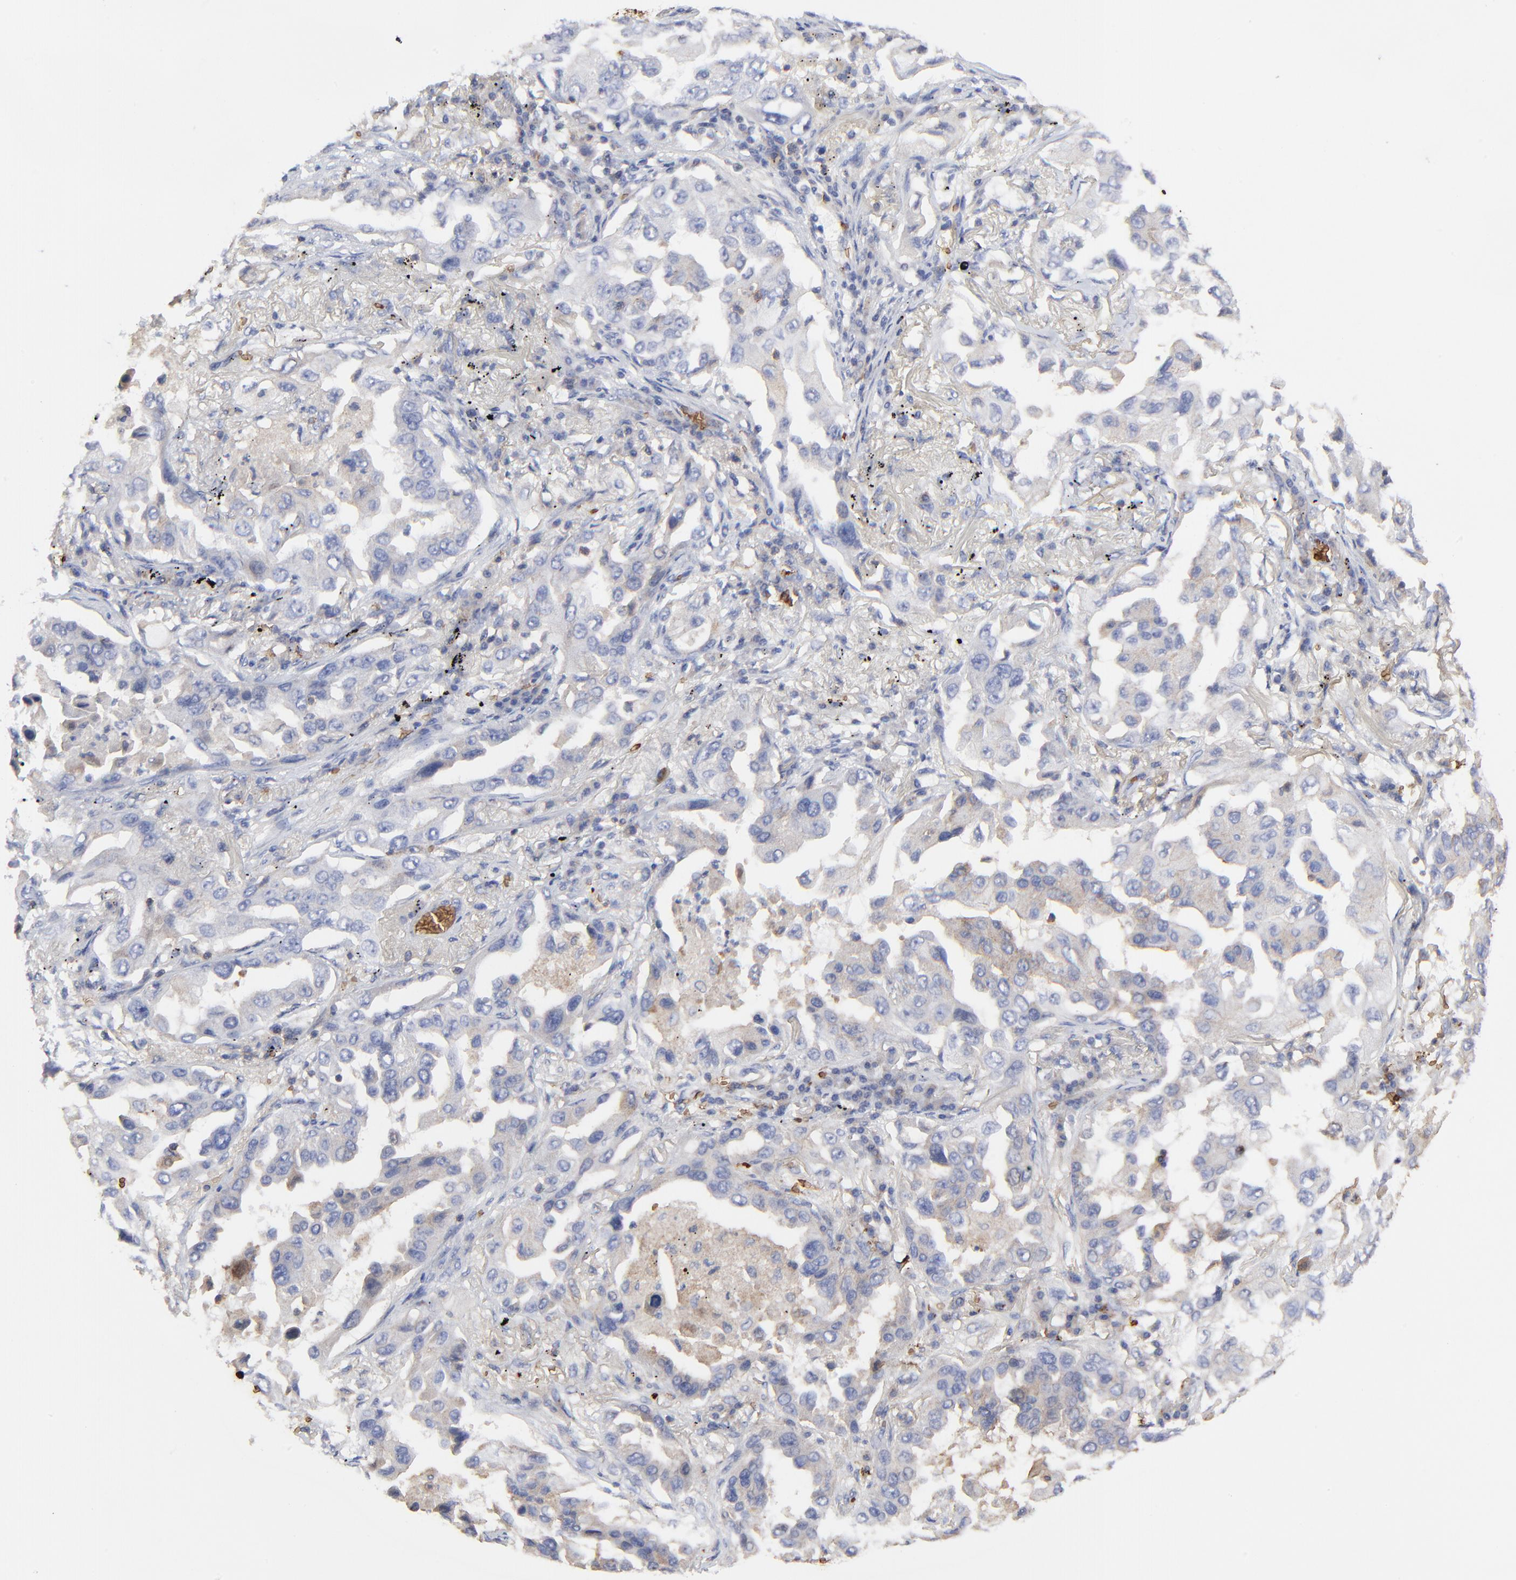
{"staining": {"intensity": "weak", "quantity": "<25%", "location": "cytoplasmic/membranous"}, "tissue": "lung cancer", "cell_type": "Tumor cells", "image_type": "cancer", "snomed": [{"axis": "morphology", "description": "Adenocarcinoma, NOS"}, {"axis": "topography", "description": "Lung"}], "caption": "IHC photomicrograph of neoplastic tissue: human lung cancer stained with DAB demonstrates no significant protein expression in tumor cells. Brightfield microscopy of immunohistochemistry stained with DAB (3,3'-diaminobenzidine) (brown) and hematoxylin (blue), captured at high magnification.", "gene": "PAG1", "patient": {"sex": "female", "age": 65}}